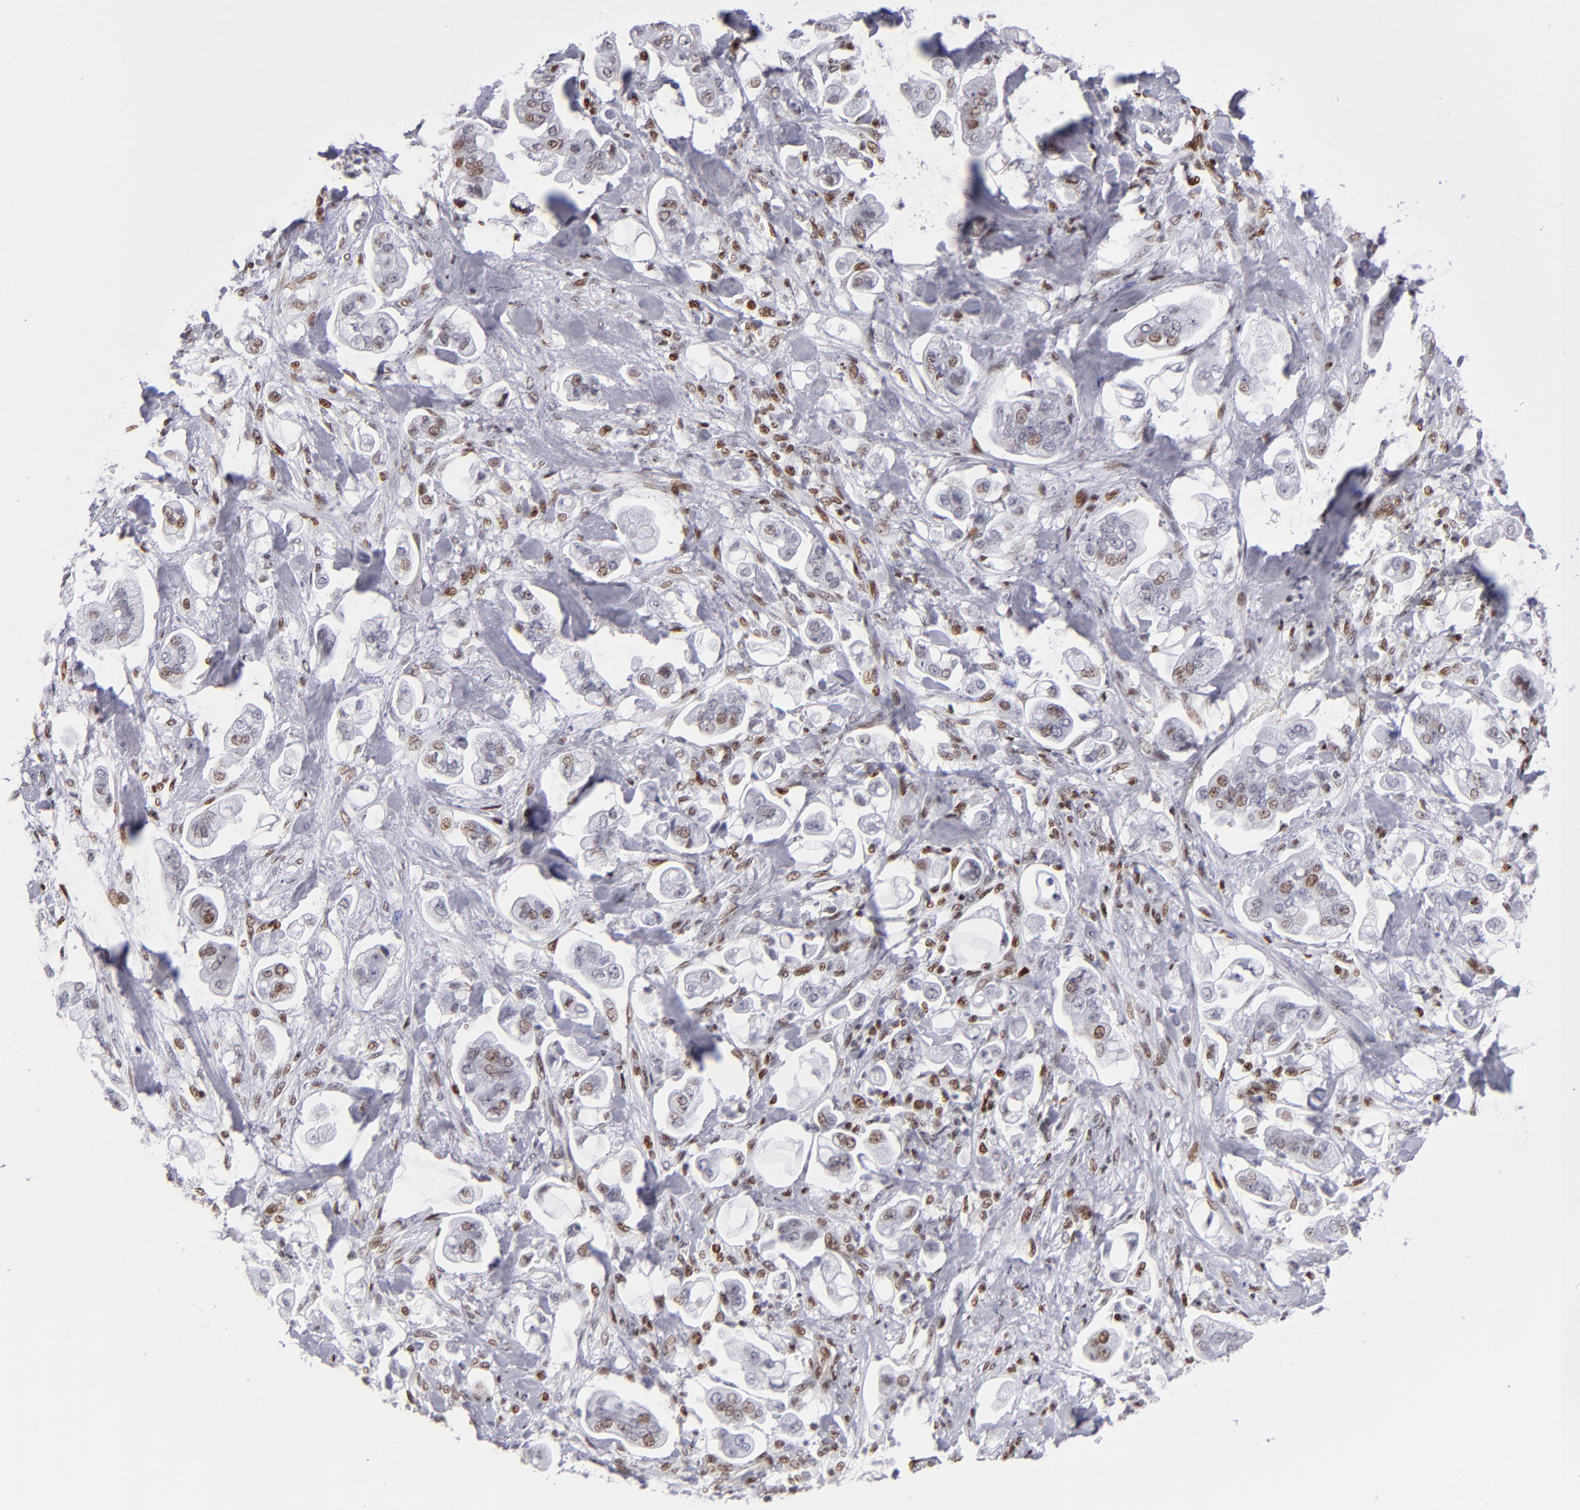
{"staining": {"intensity": "moderate", "quantity": "25%-75%", "location": "nuclear"}, "tissue": "stomach cancer", "cell_type": "Tumor cells", "image_type": "cancer", "snomed": [{"axis": "morphology", "description": "Adenocarcinoma, NOS"}, {"axis": "topography", "description": "Stomach"}], "caption": "Human adenocarcinoma (stomach) stained with a brown dye reveals moderate nuclear positive positivity in approximately 25%-75% of tumor cells.", "gene": "POLA1", "patient": {"sex": "male", "age": 62}}